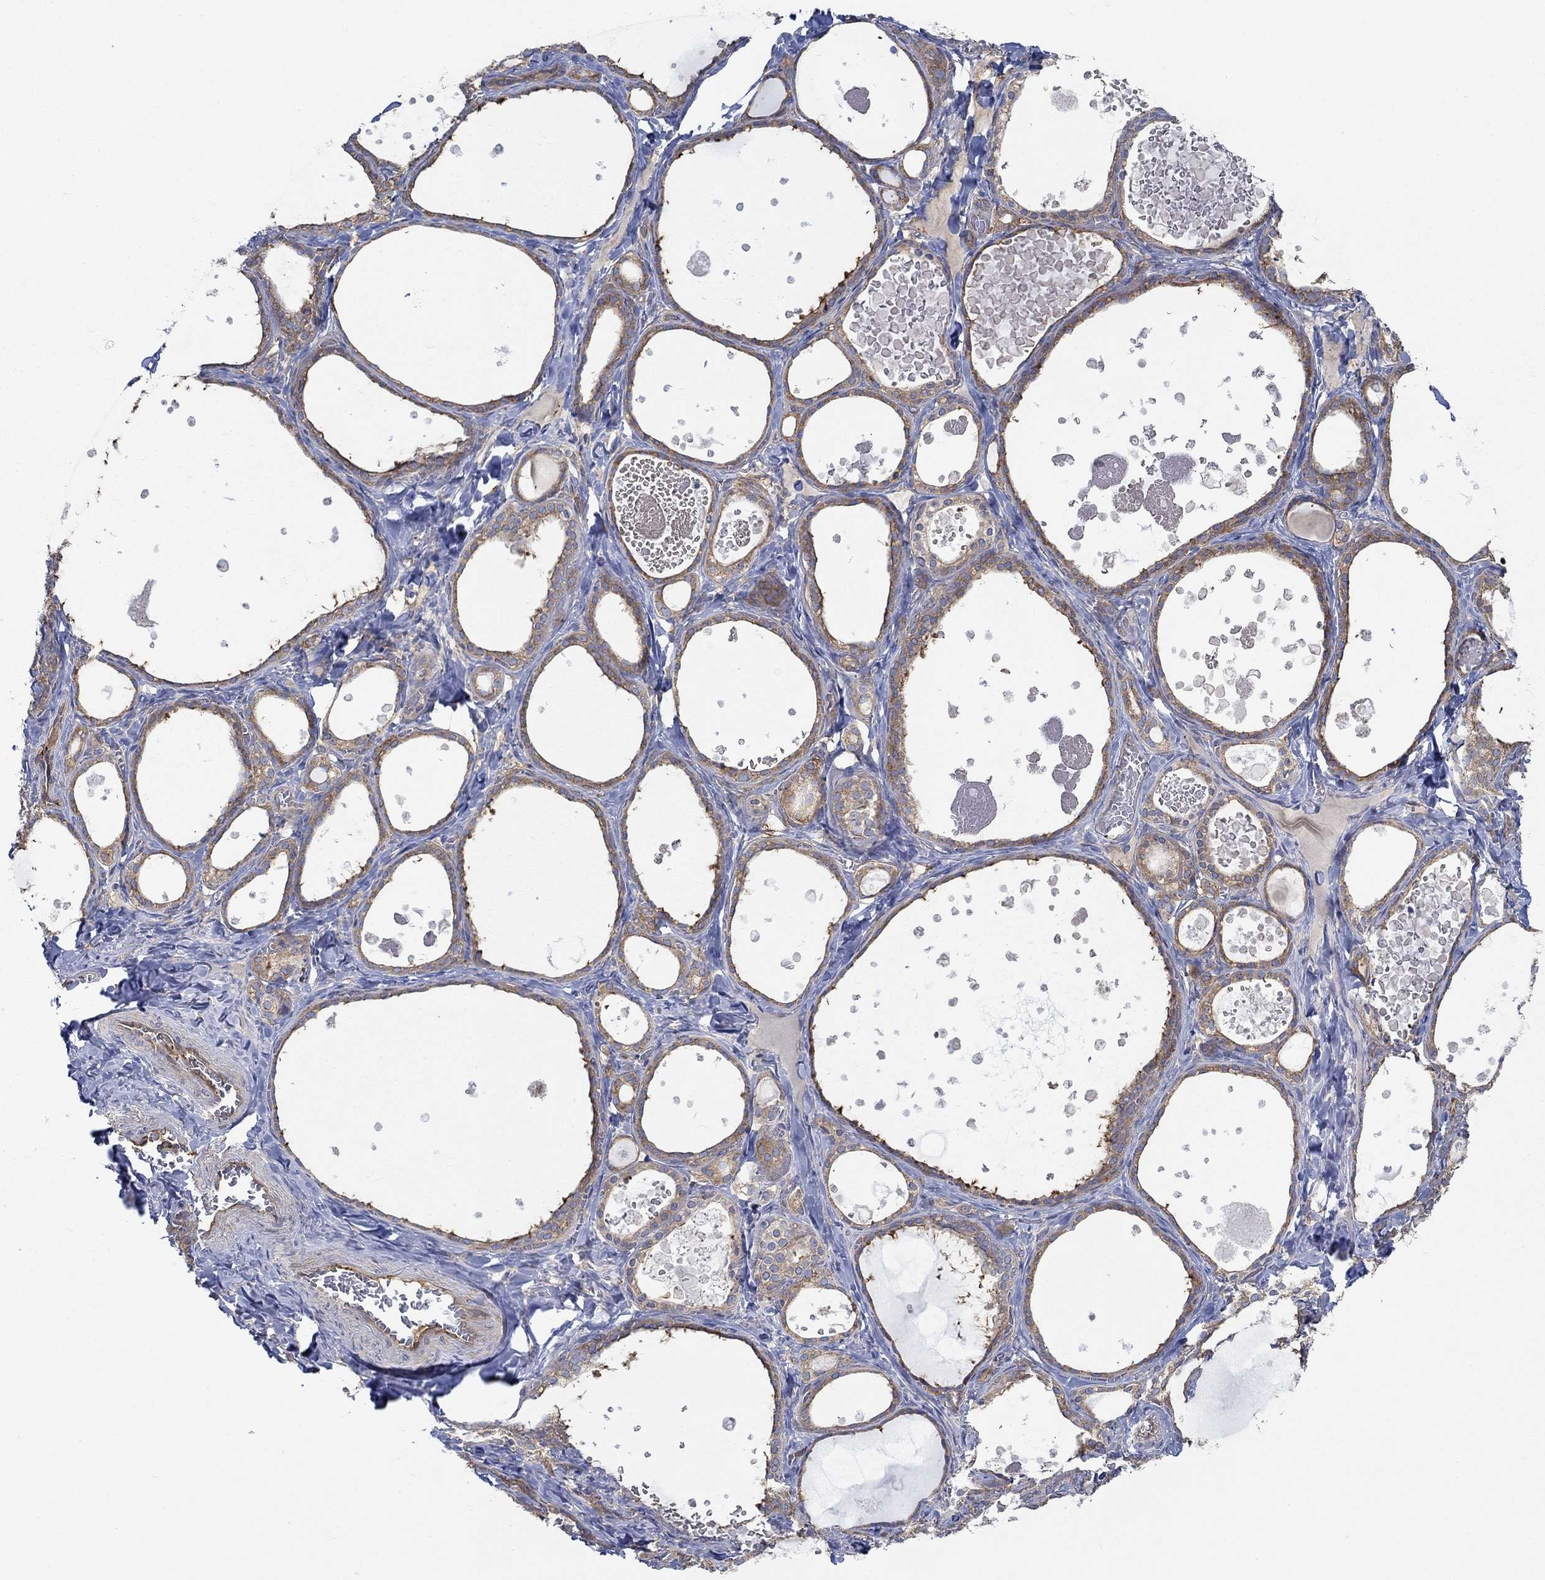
{"staining": {"intensity": "strong", "quantity": "25%-75%", "location": "cytoplasmic/membranous"}, "tissue": "thyroid gland", "cell_type": "Glandular cells", "image_type": "normal", "snomed": [{"axis": "morphology", "description": "Normal tissue, NOS"}, {"axis": "topography", "description": "Thyroid gland"}], "caption": "A photomicrograph showing strong cytoplasmic/membranous staining in approximately 25%-75% of glandular cells in unremarkable thyroid gland, as visualized by brown immunohistochemical staining.", "gene": "SPAG9", "patient": {"sex": "female", "age": 56}}